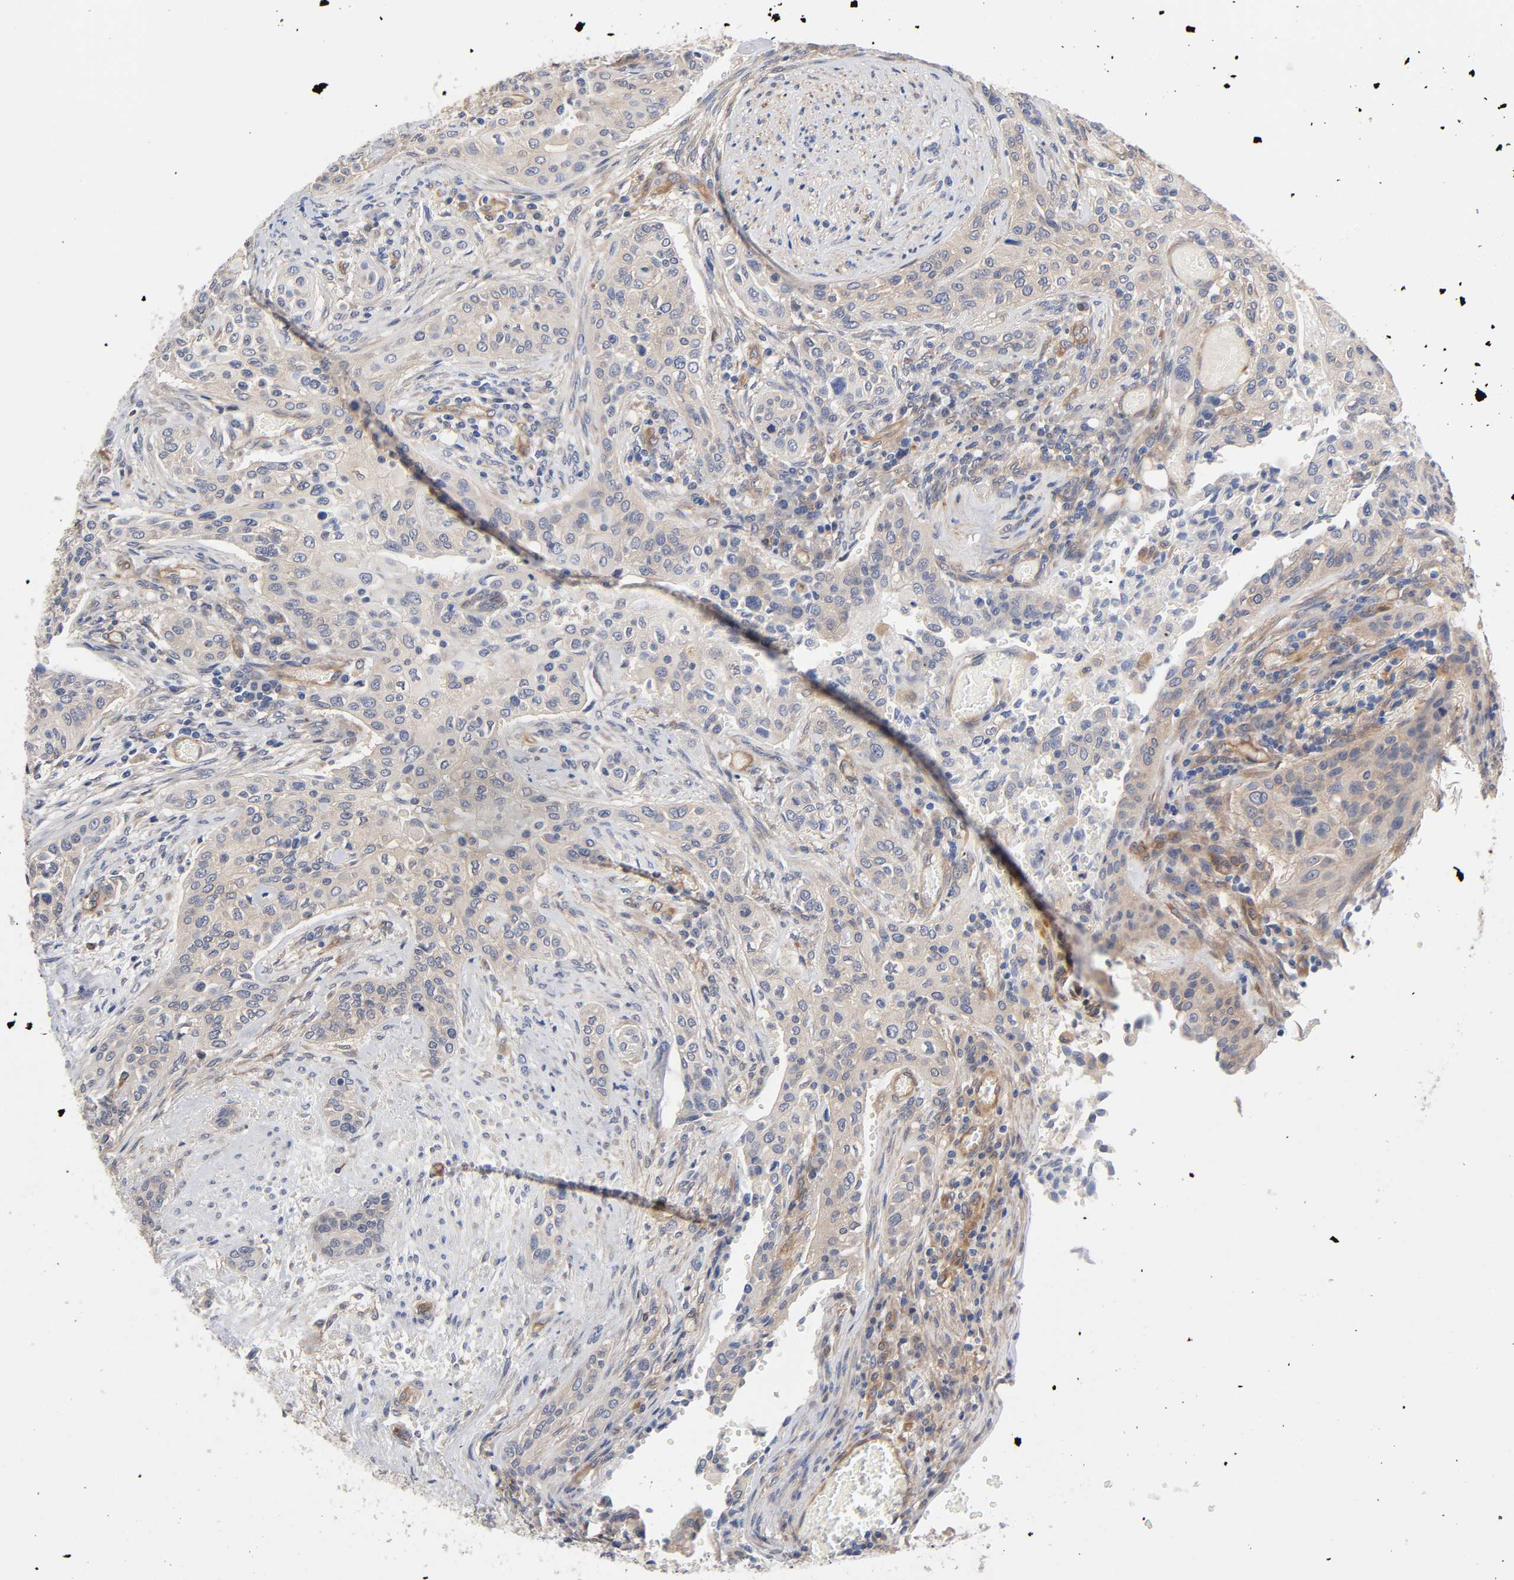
{"staining": {"intensity": "negative", "quantity": "none", "location": "none"}, "tissue": "urothelial cancer", "cell_type": "Tumor cells", "image_type": "cancer", "snomed": [{"axis": "morphology", "description": "Urothelial carcinoma, High grade"}, {"axis": "topography", "description": "Urinary bladder"}], "caption": "A photomicrograph of human urothelial cancer is negative for staining in tumor cells.", "gene": "RAB13", "patient": {"sex": "male", "age": 74}}